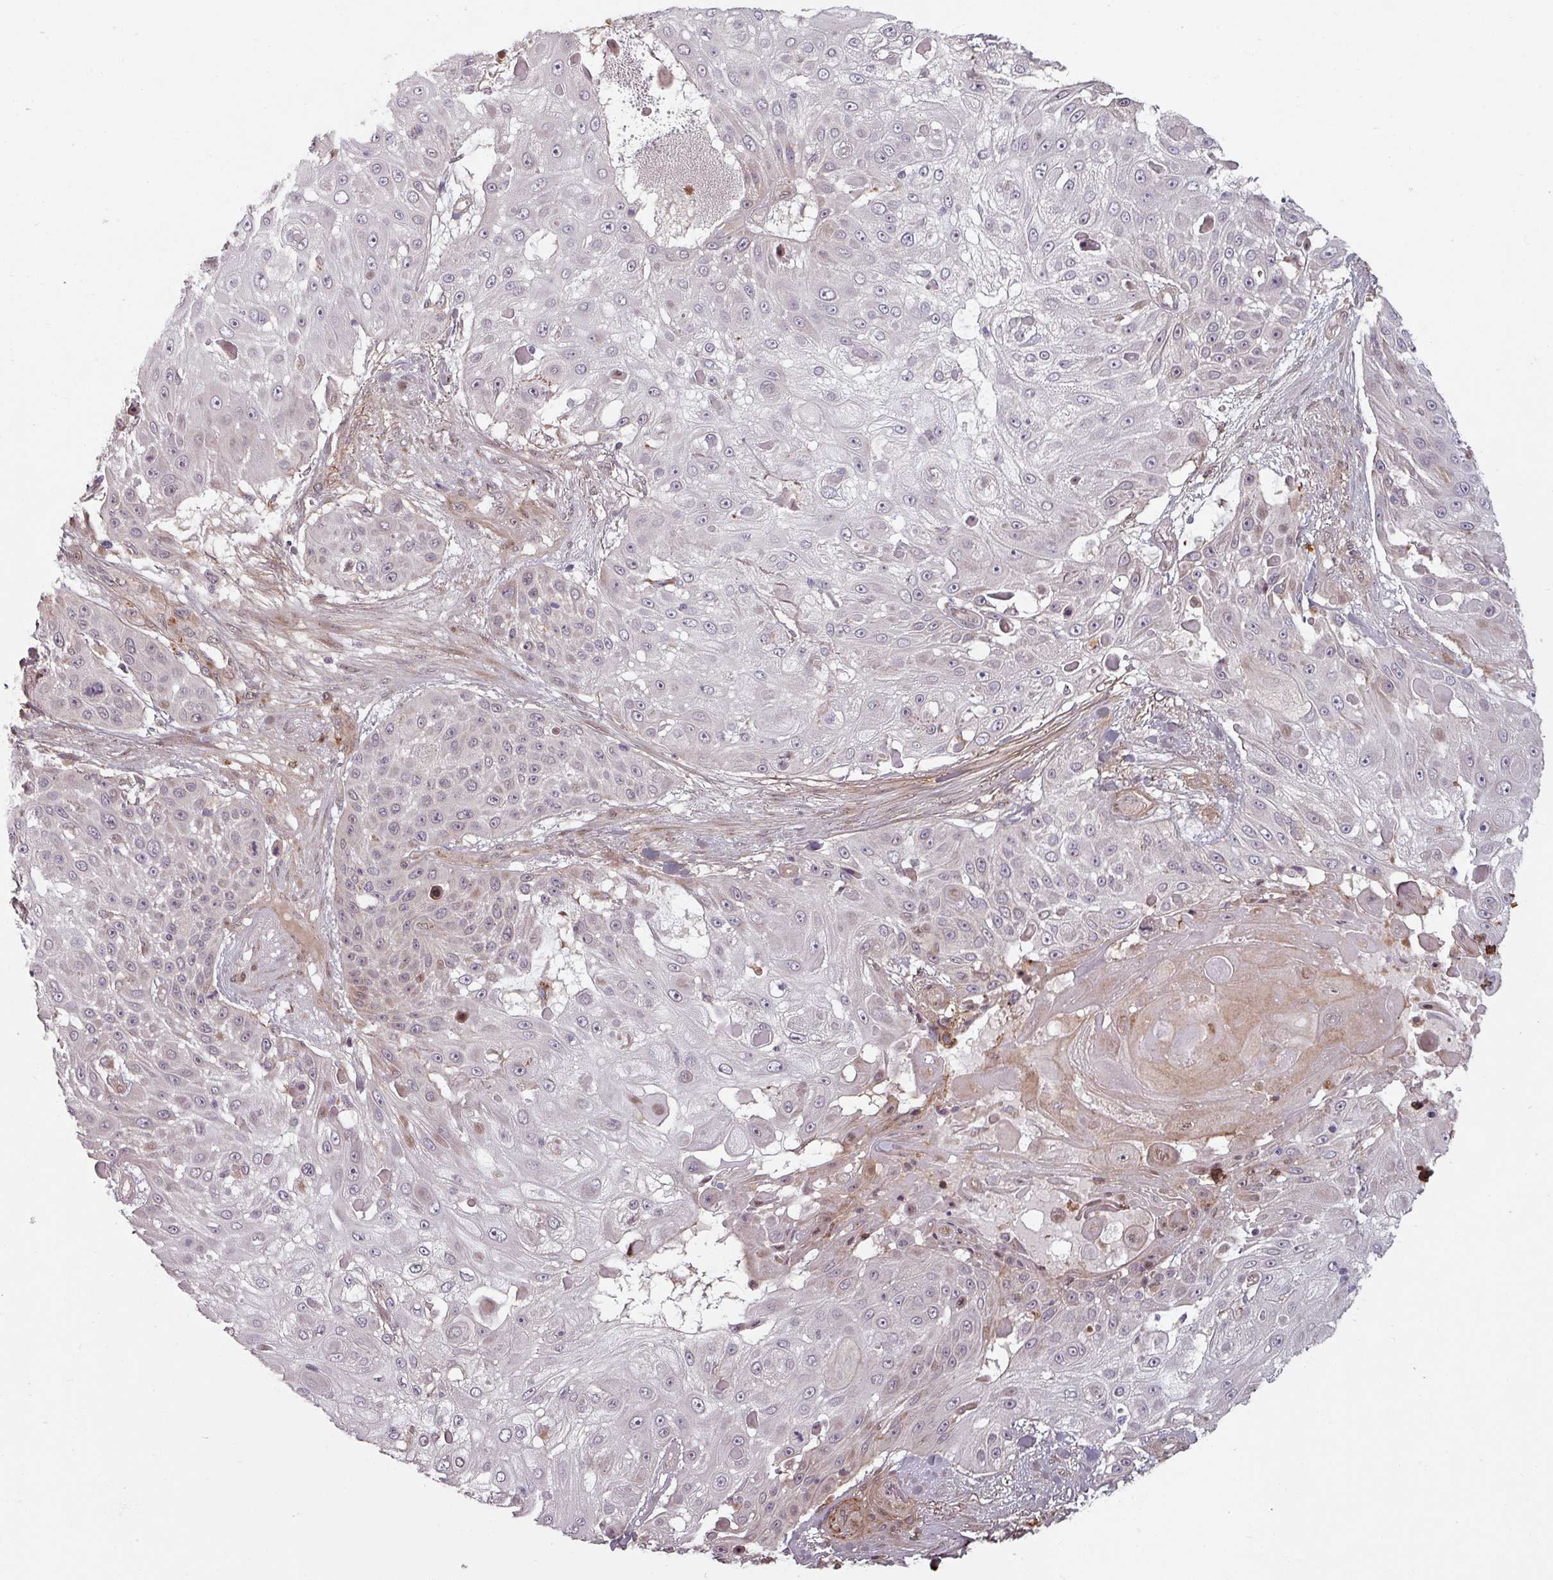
{"staining": {"intensity": "weak", "quantity": "<25%", "location": "cytoplasmic/membranous,nuclear"}, "tissue": "skin cancer", "cell_type": "Tumor cells", "image_type": "cancer", "snomed": [{"axis": "morphology", "description": "Squamous cell carcinoma, NOS"}, {"axis": "topography", "description": "Skin"}], "caption": "Immunohistochemistry of human skin cancer reveals no expression in tumor cells.", "gene": "CYB5RL", "patient": {"sex": "female", "age": 86}}